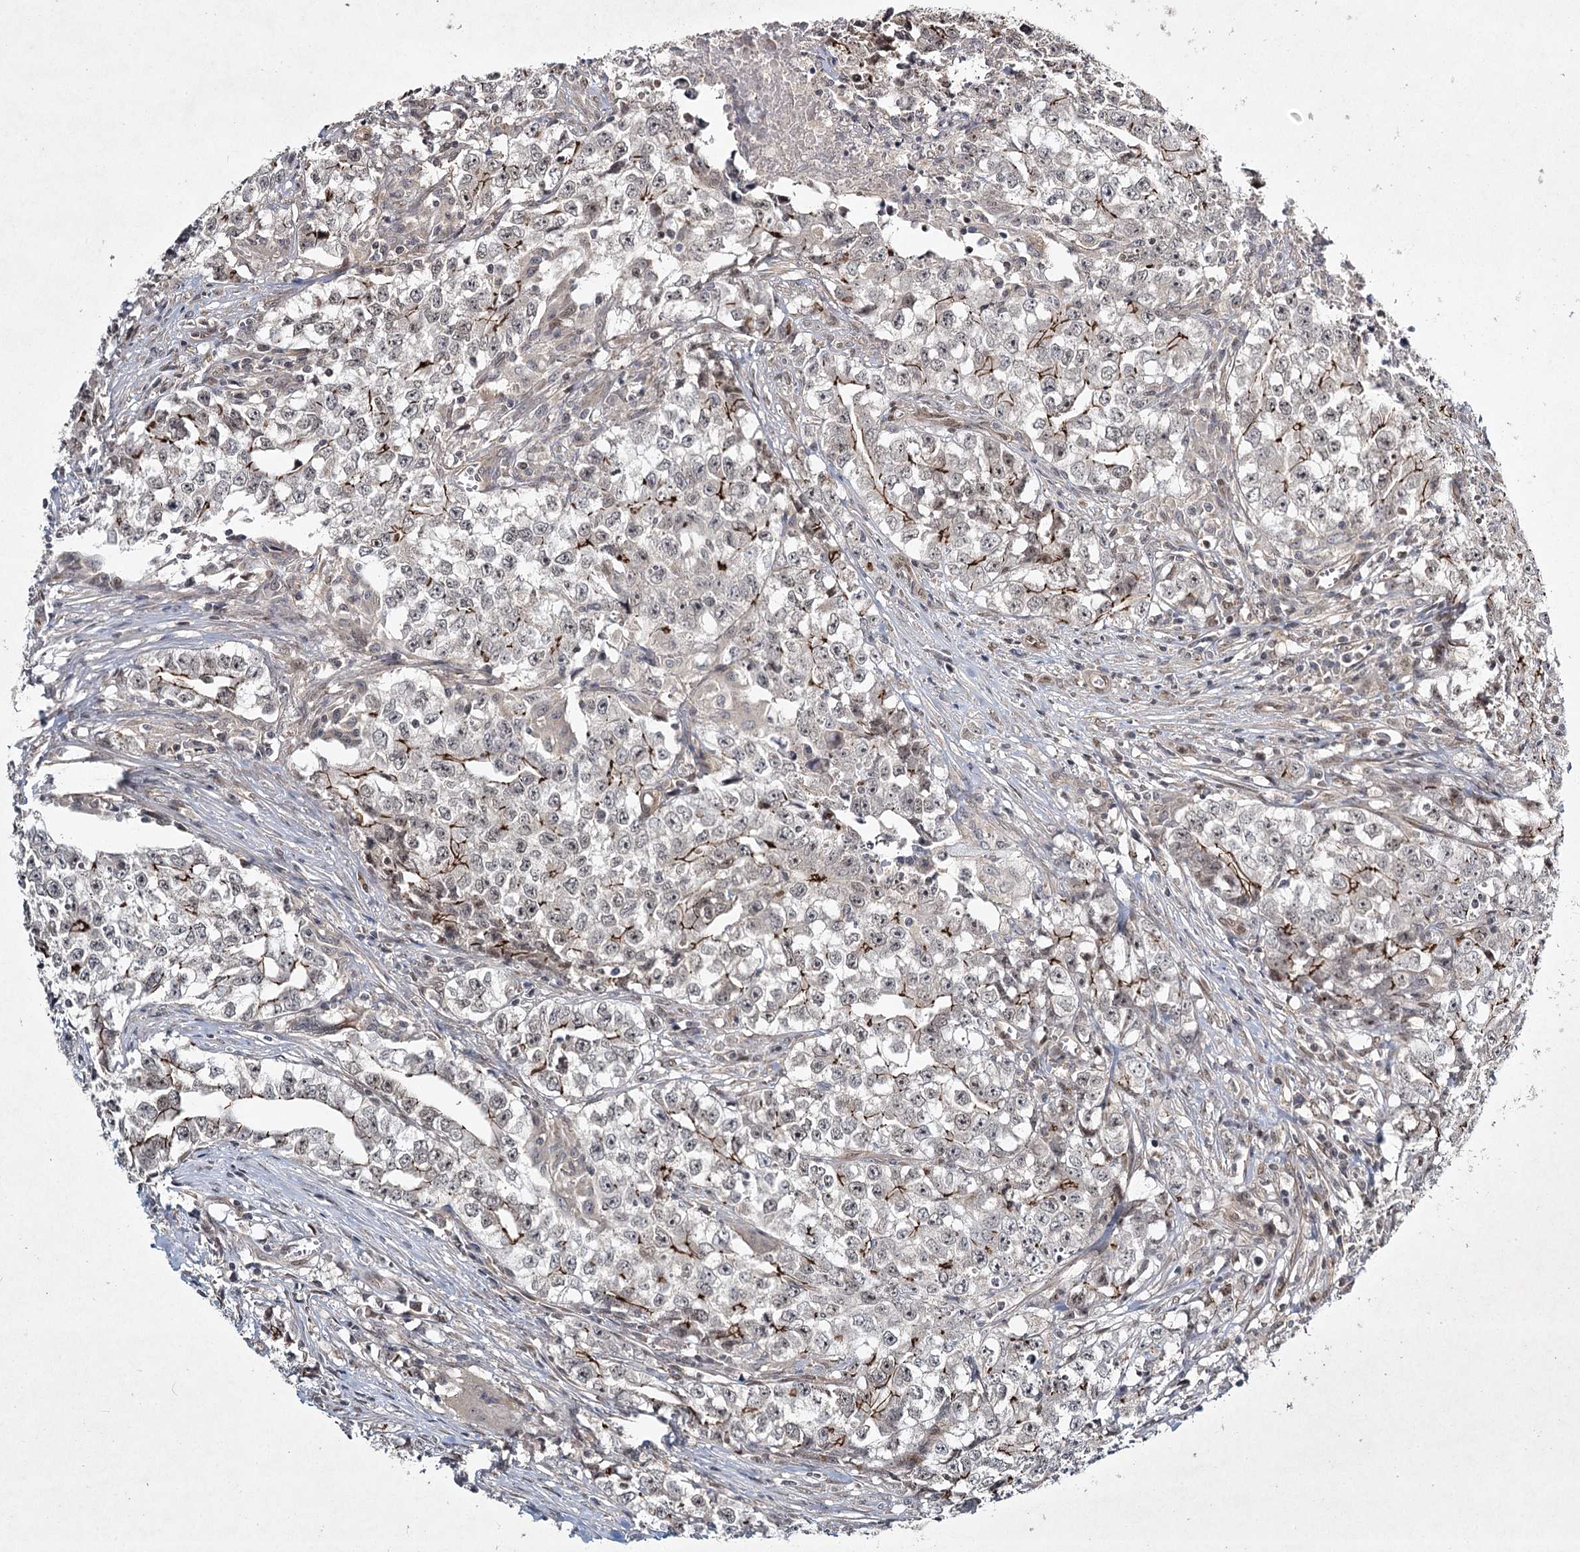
{"staining": {"intensity": "moderate", "quantity": "<25%", "location": "cytoplasmic/membranous"}, "tissue": "testis cancer", "cell_type": "Tumor cells", "image_type": "cancer", "snomed": [{"axis": "morphology", "description": "Seminoma, NOS"}, {"axis": "morphology", "description": "Carcinoma, Embryonal, NOS"}, {"axis": "topography", "description": "Testis"}], "caption": "Protein staining by IHC shows moderate cytoplasmic/membranous staining in approximately <25% of tumor cells in embryonal carcinoma (testis).", "gene": "DCUN1D4", "patient": {"sex": "male", "age": 43}}